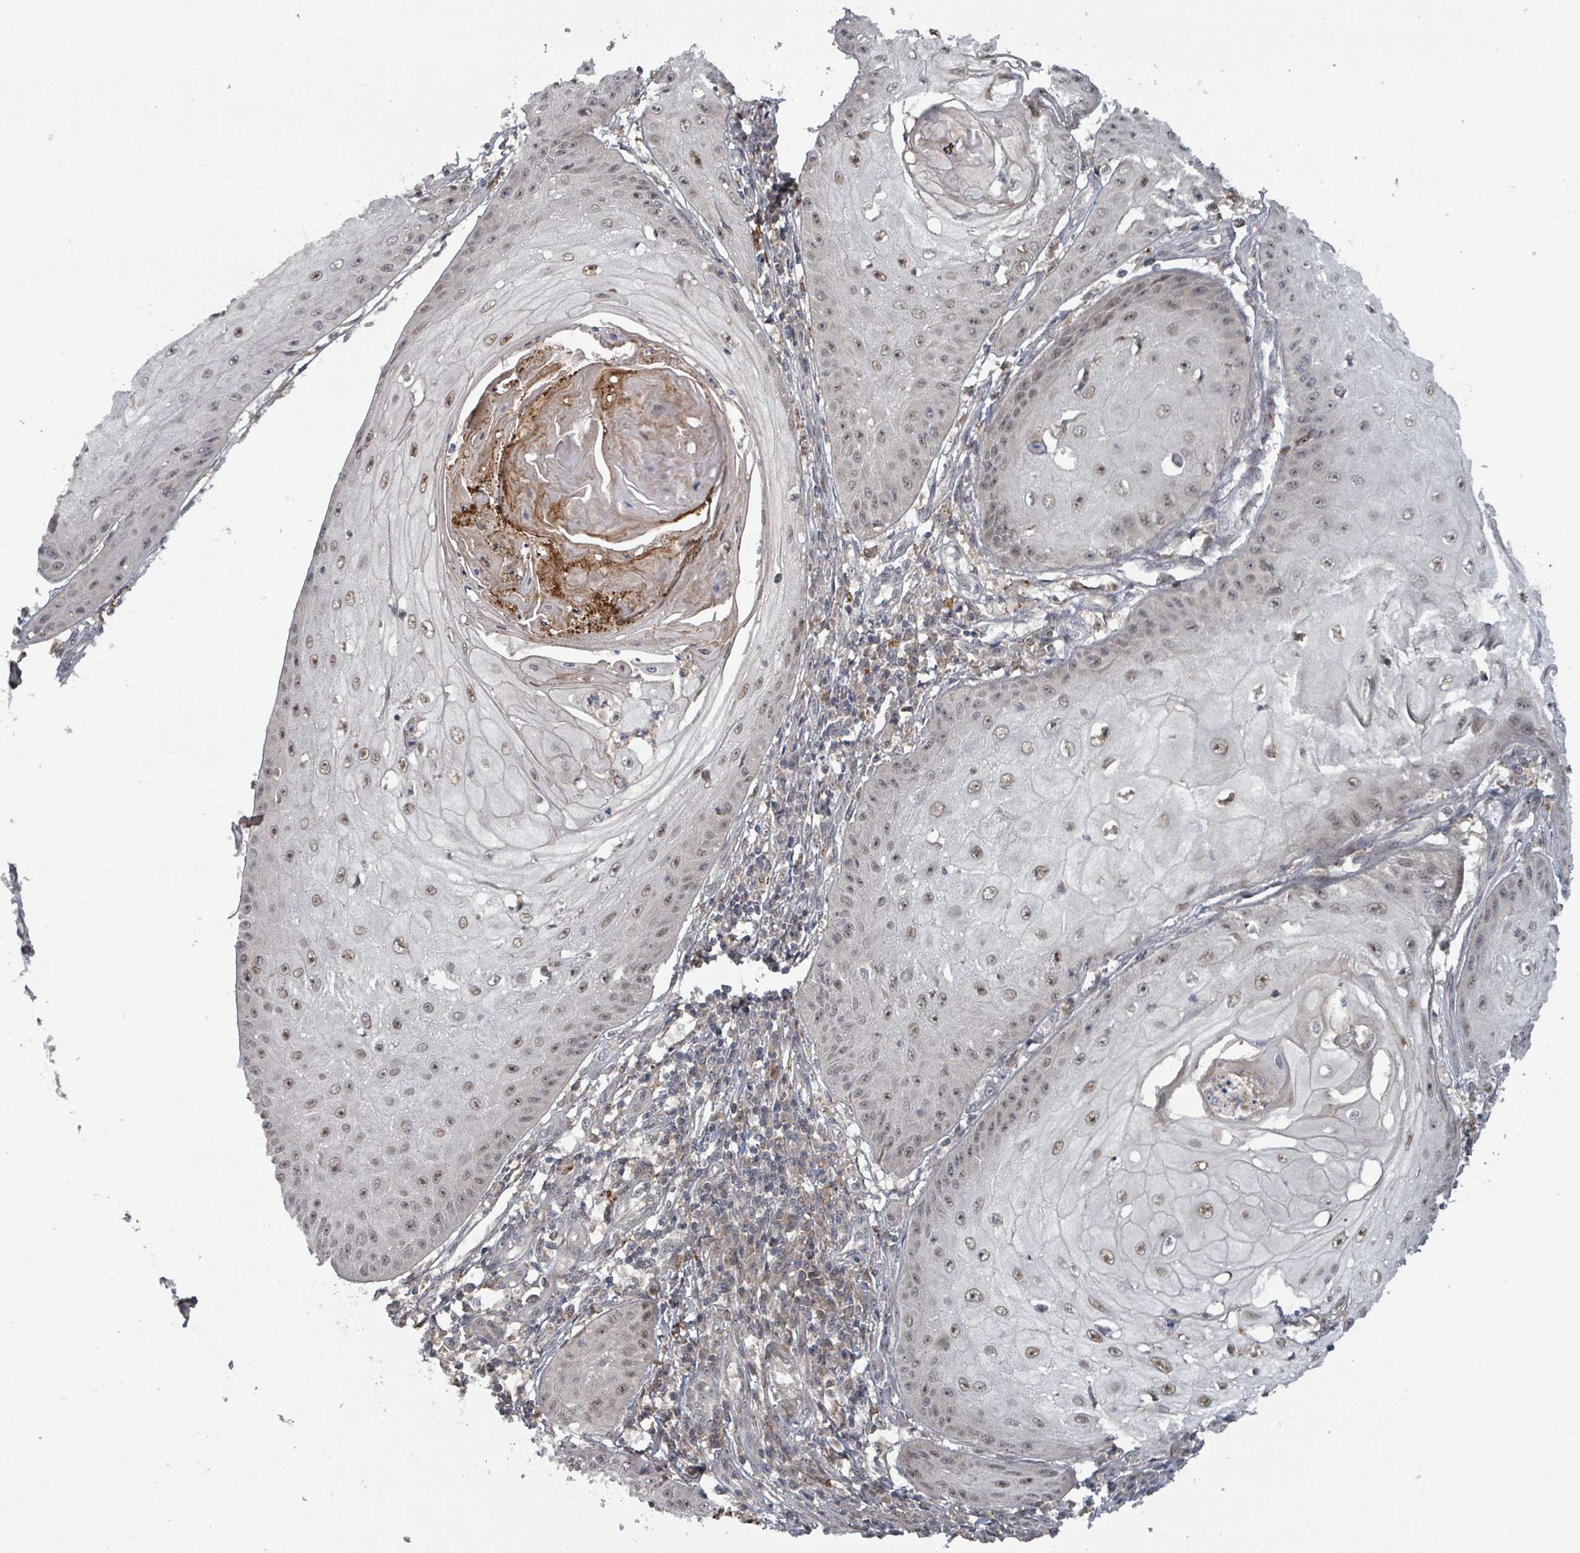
{"staining": {"intensity": "moderate", "quantity": "<25%", "location": "nuclear"}, "tissue": "skin cancer", "cell_type": "Tumor cells", "image_type": "cancer", "snomed": [{"axis": "morphology", "description": "Squamous cell carcinoma, NOS"}, {"axis": "topography", "description": "Skin"}], "caption": "Protein analysis of skin cancer tissue exhibits moderate nuclear staining in approximately <25% of tumor cells.", "gene": "GTF3C1", "patient": {"sex": "male", "age": 70}}